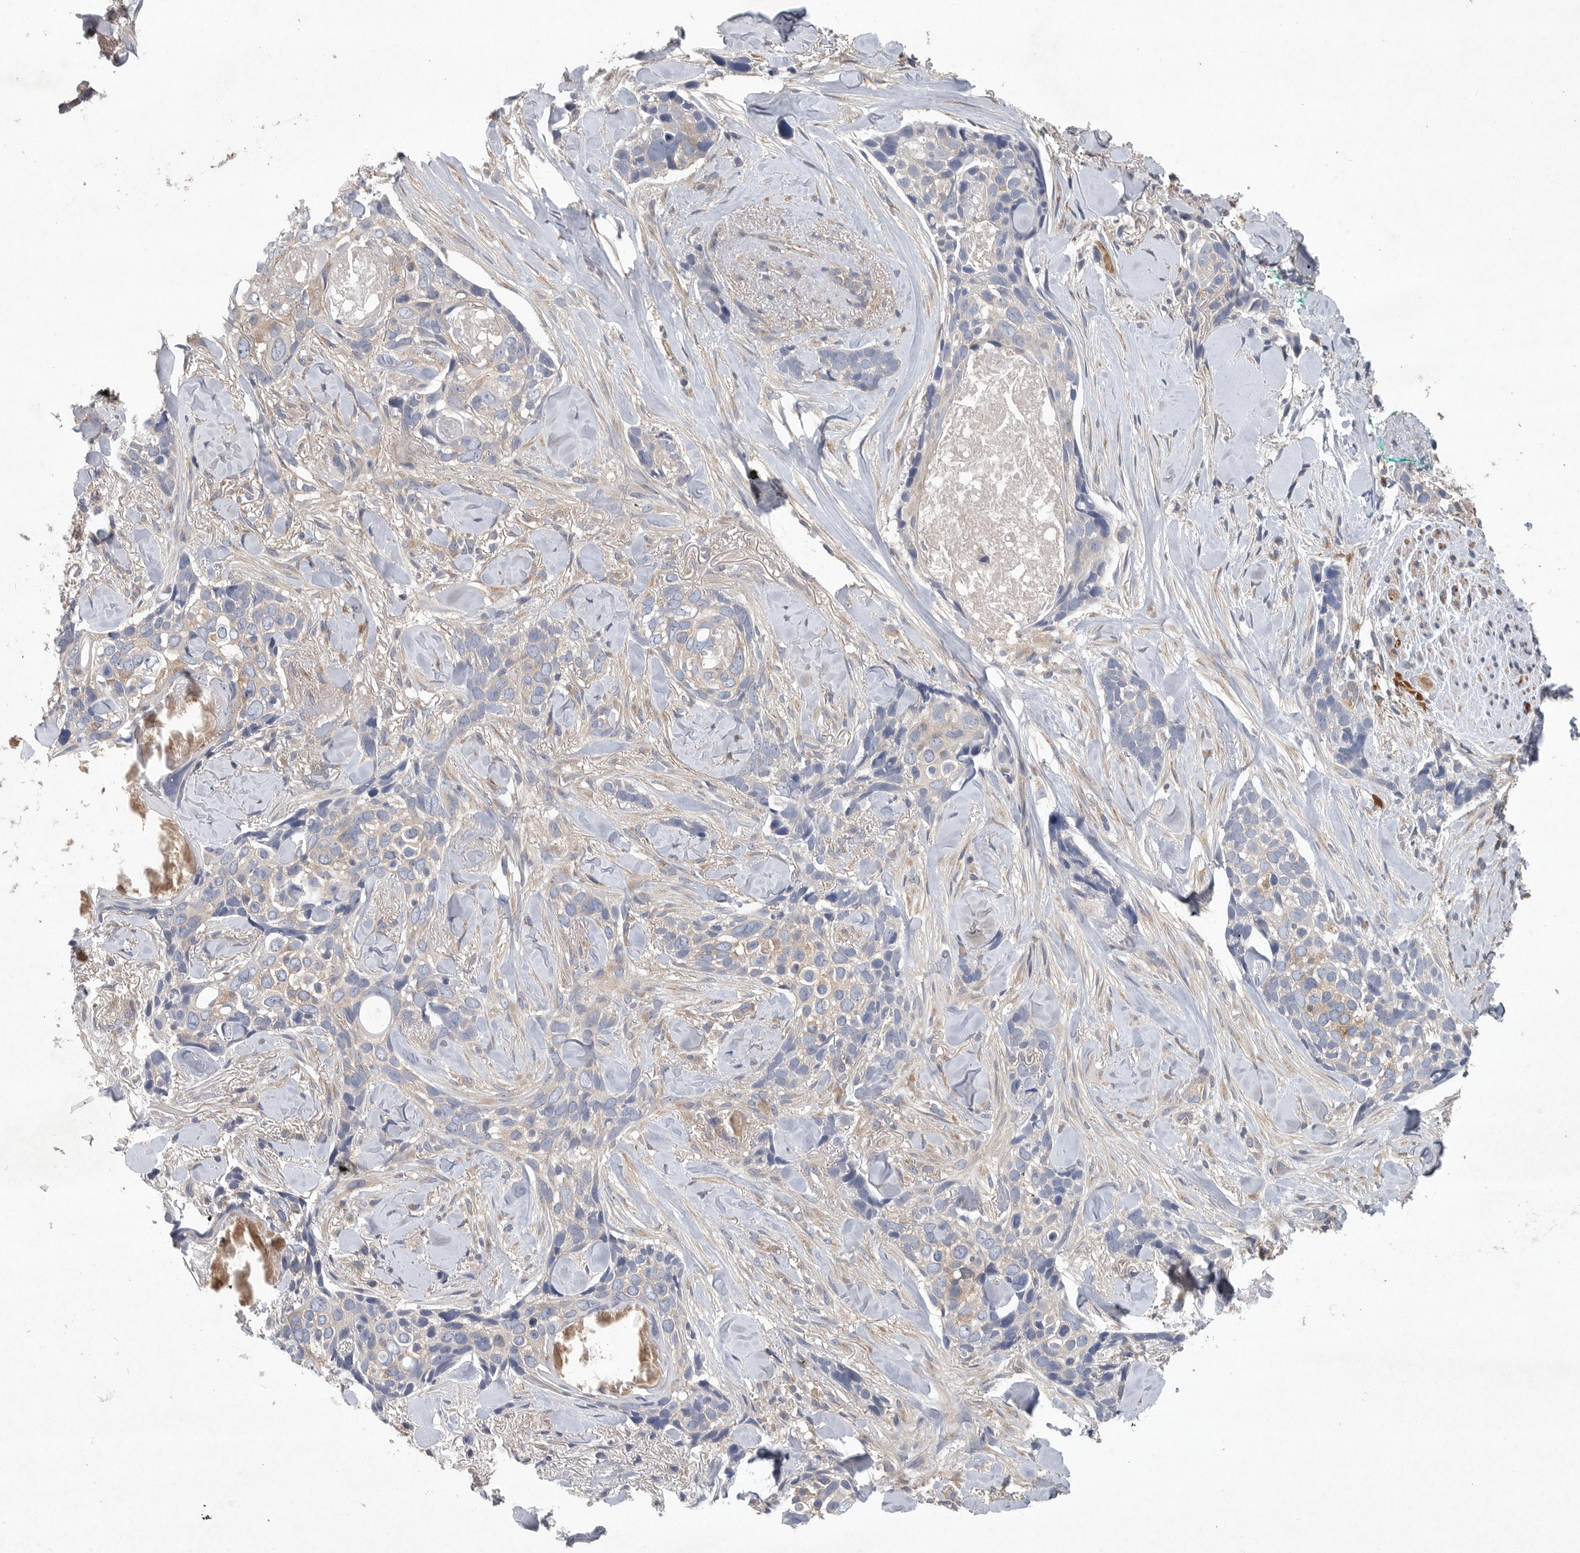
{"staining": {"intensity": "weak", "quantity": "<25%", "location": "cytoplasmic/membranous"}, "tissue": "skin cancer", "cell_type": "Tumor cells", "image_type": "cancer", "snomed": [{"axis": "morphology", "description": "Basal cell carcinoma"}, {"axis": "topography", "description": "Skin"}], "caption": "The image demonstrates no staining of tumor cells in basal cell carcinoma (skin).", "gene": "OXR1", "patient": {"sex": "female", "age": 82}}